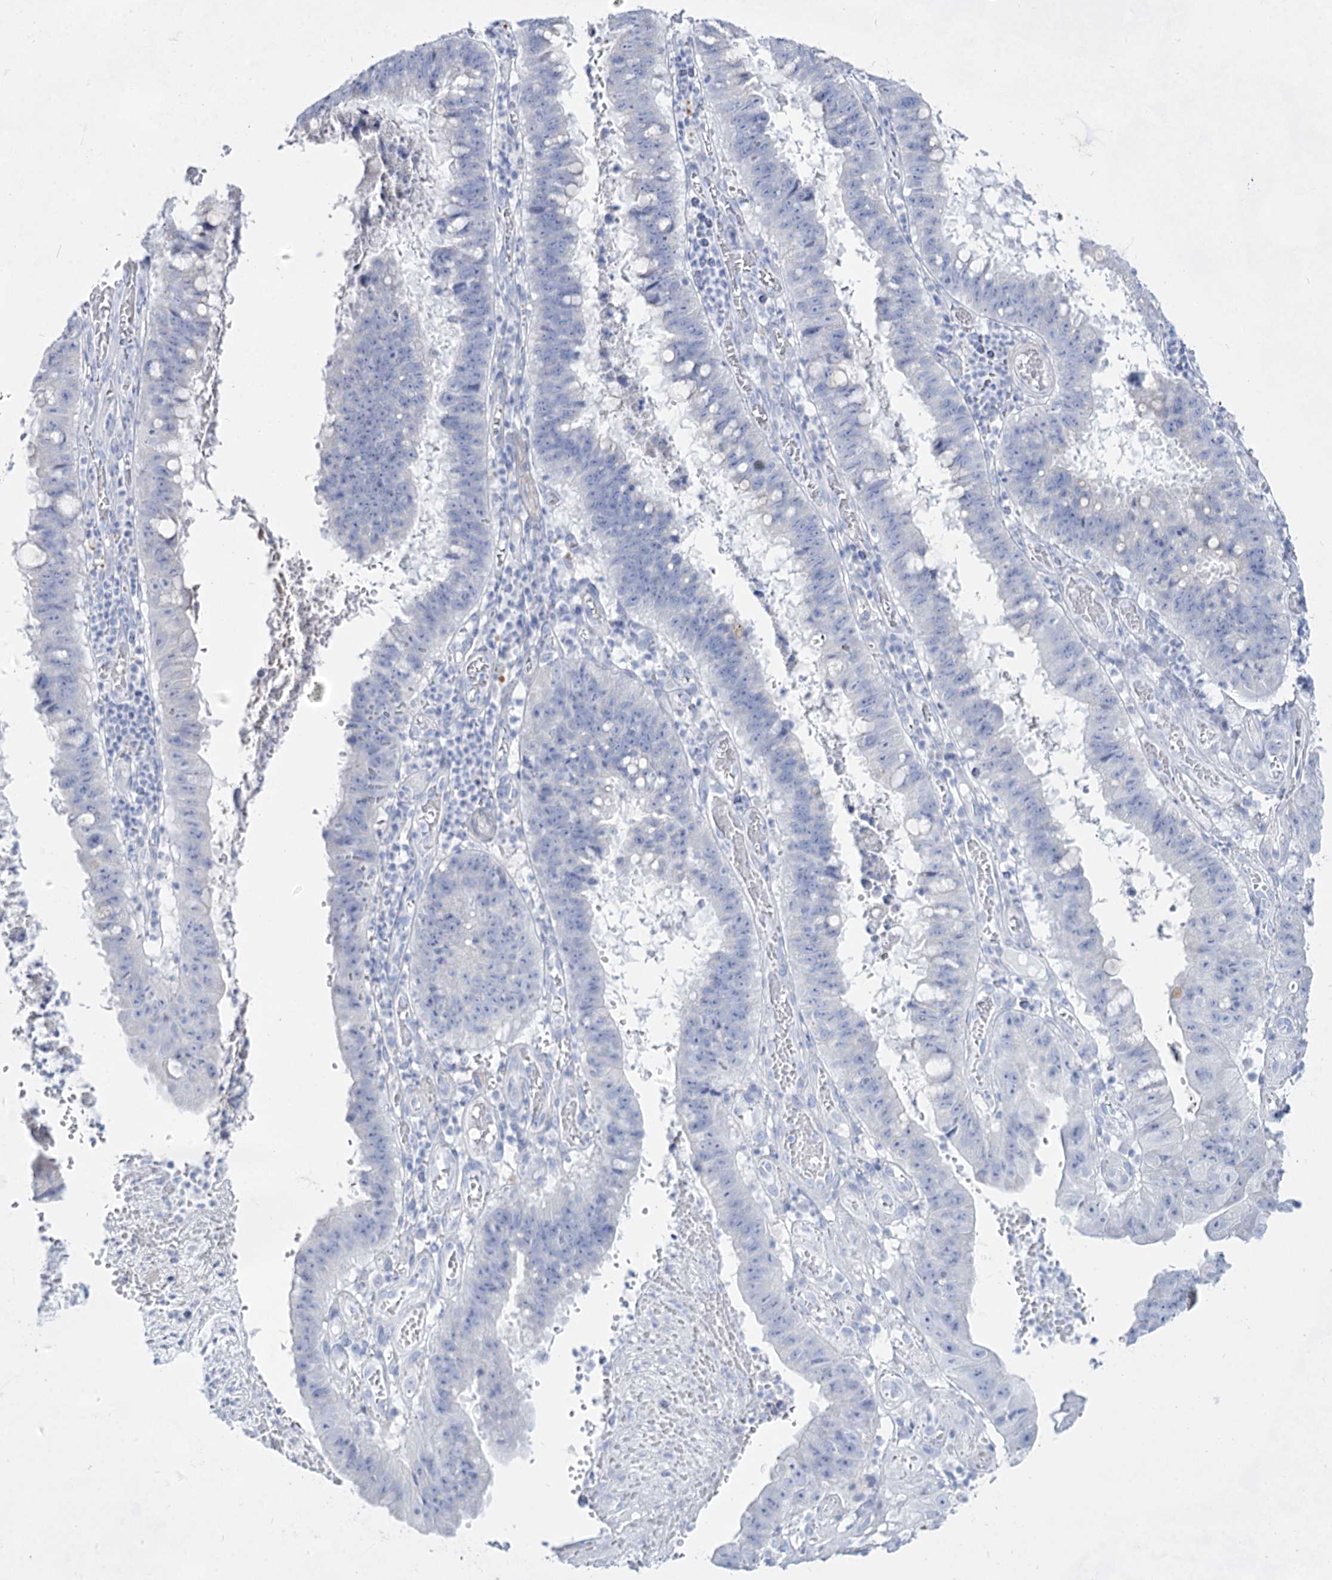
{"staining": {"intensity": "negative", "quantity": "none", "location": "none"}, "tissue": "stomach cancer", "cell_type": "Tumor cells", "image_type": "cancer", "snomed": [{"axis": "morphology", "description": "Adenocarcinoma, NOS"}, {"axis": "topography", "description": "Stomach"}], "caption": "Immunohistochemical staining of stomach cancer (adenocarcinoma) exhibits no significant positivity in tumor cells.", "gene": "ACRV1", "patient": {"sex": "male", "age": 59}}